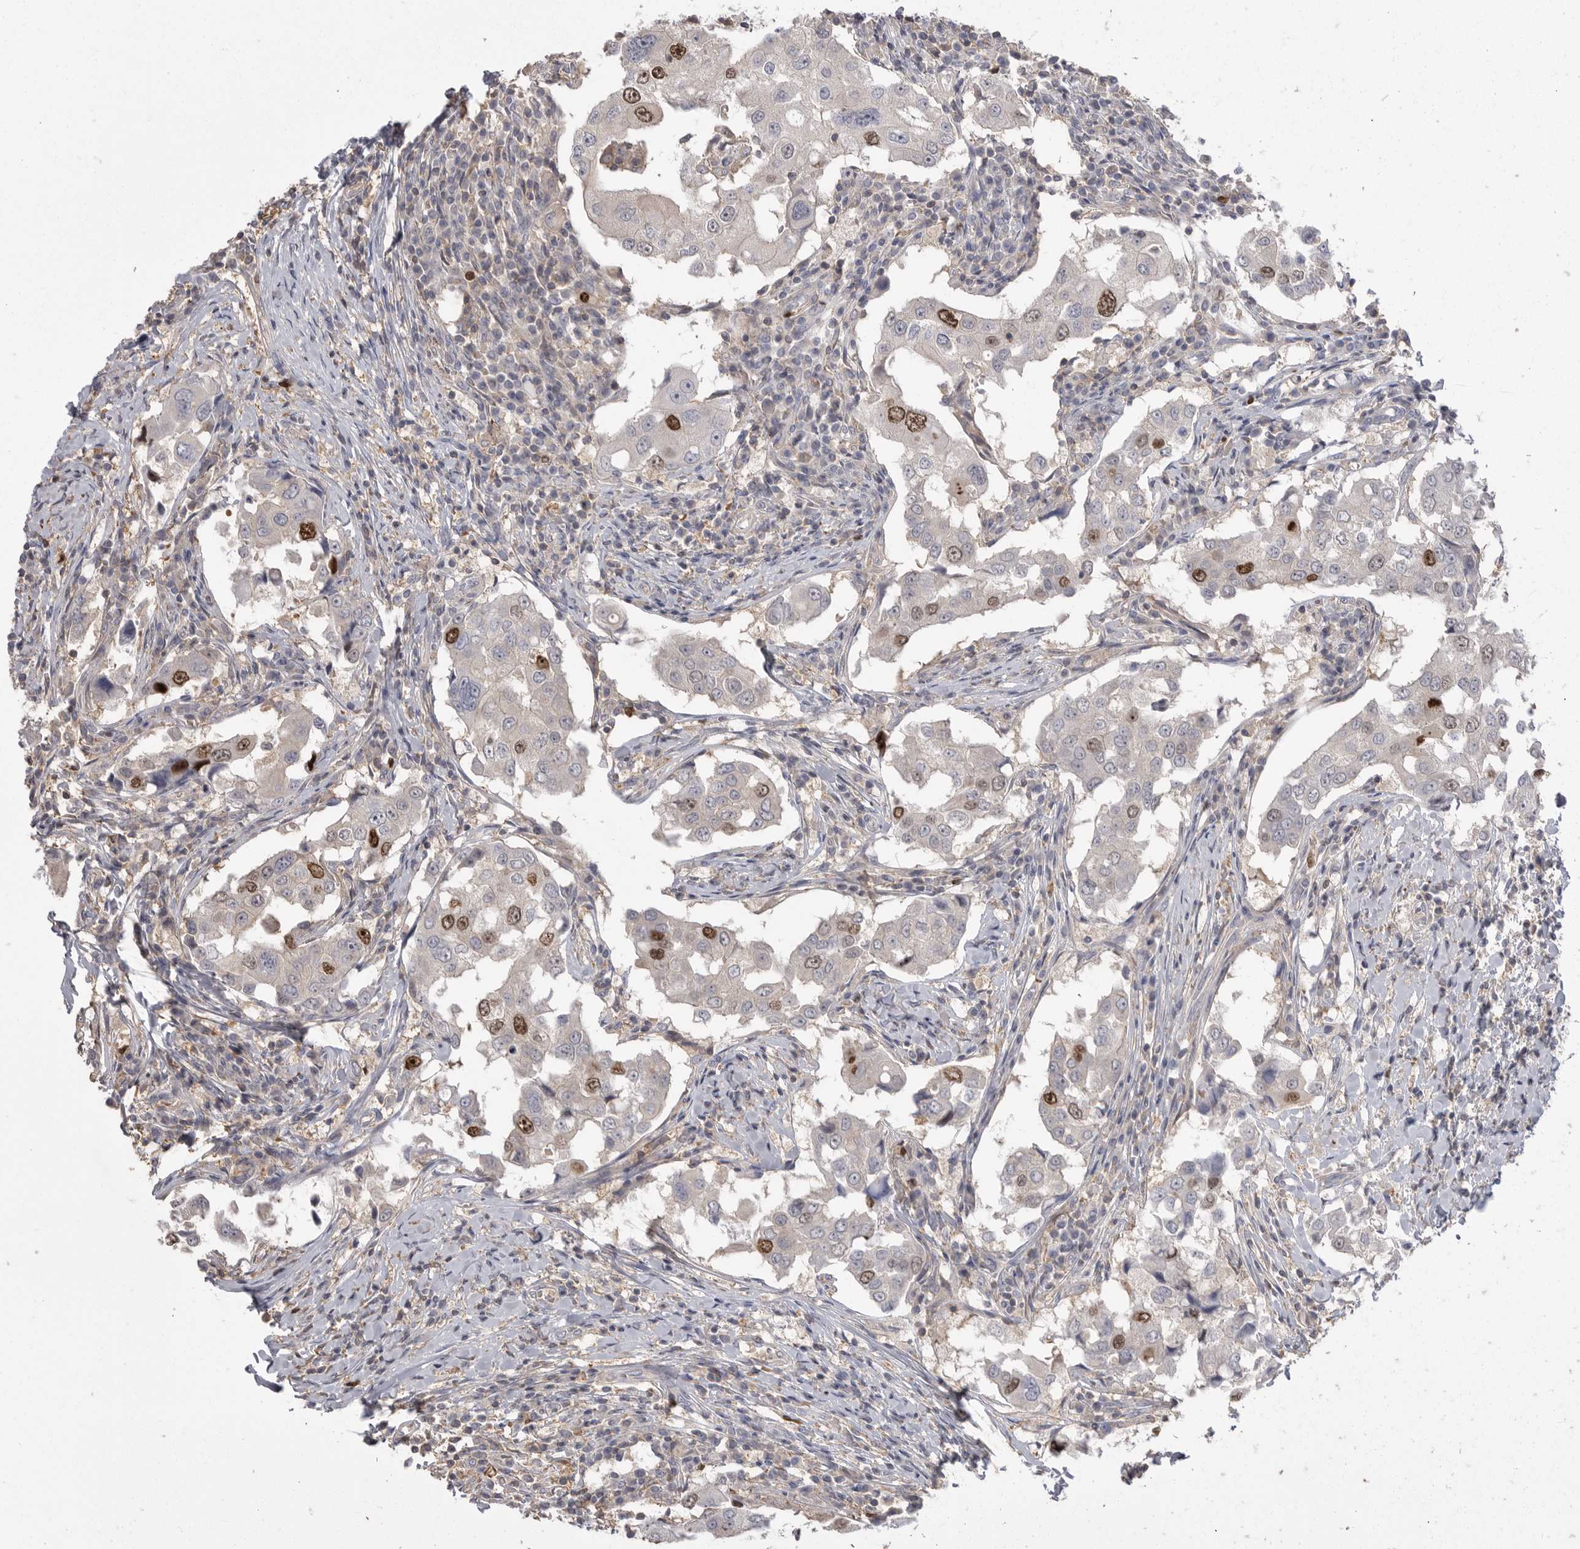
{"staining": {"intensity": "strong", "quantity": "<25%", "location": "cytoplasmic/membranous,nuclear"}, "tissue": "breast cancer", "cell_type": "Tumor cells", "image_type": "cancer", "snomed": [{"axis": "morphology", "description": "Duct carcinoma"}, {"axis": "topography", "description": "Breast"}], "caption": "Breast infiltrating ductal carcinoma stained for a protein reveals strong cytoplasmic/membranous and nuclear positivity in tumor cells. (DAB IHC with brightfield microscopy, high magnification).", "gene": "TOP2A", "patient": {"sex": "female", "age": 27}}